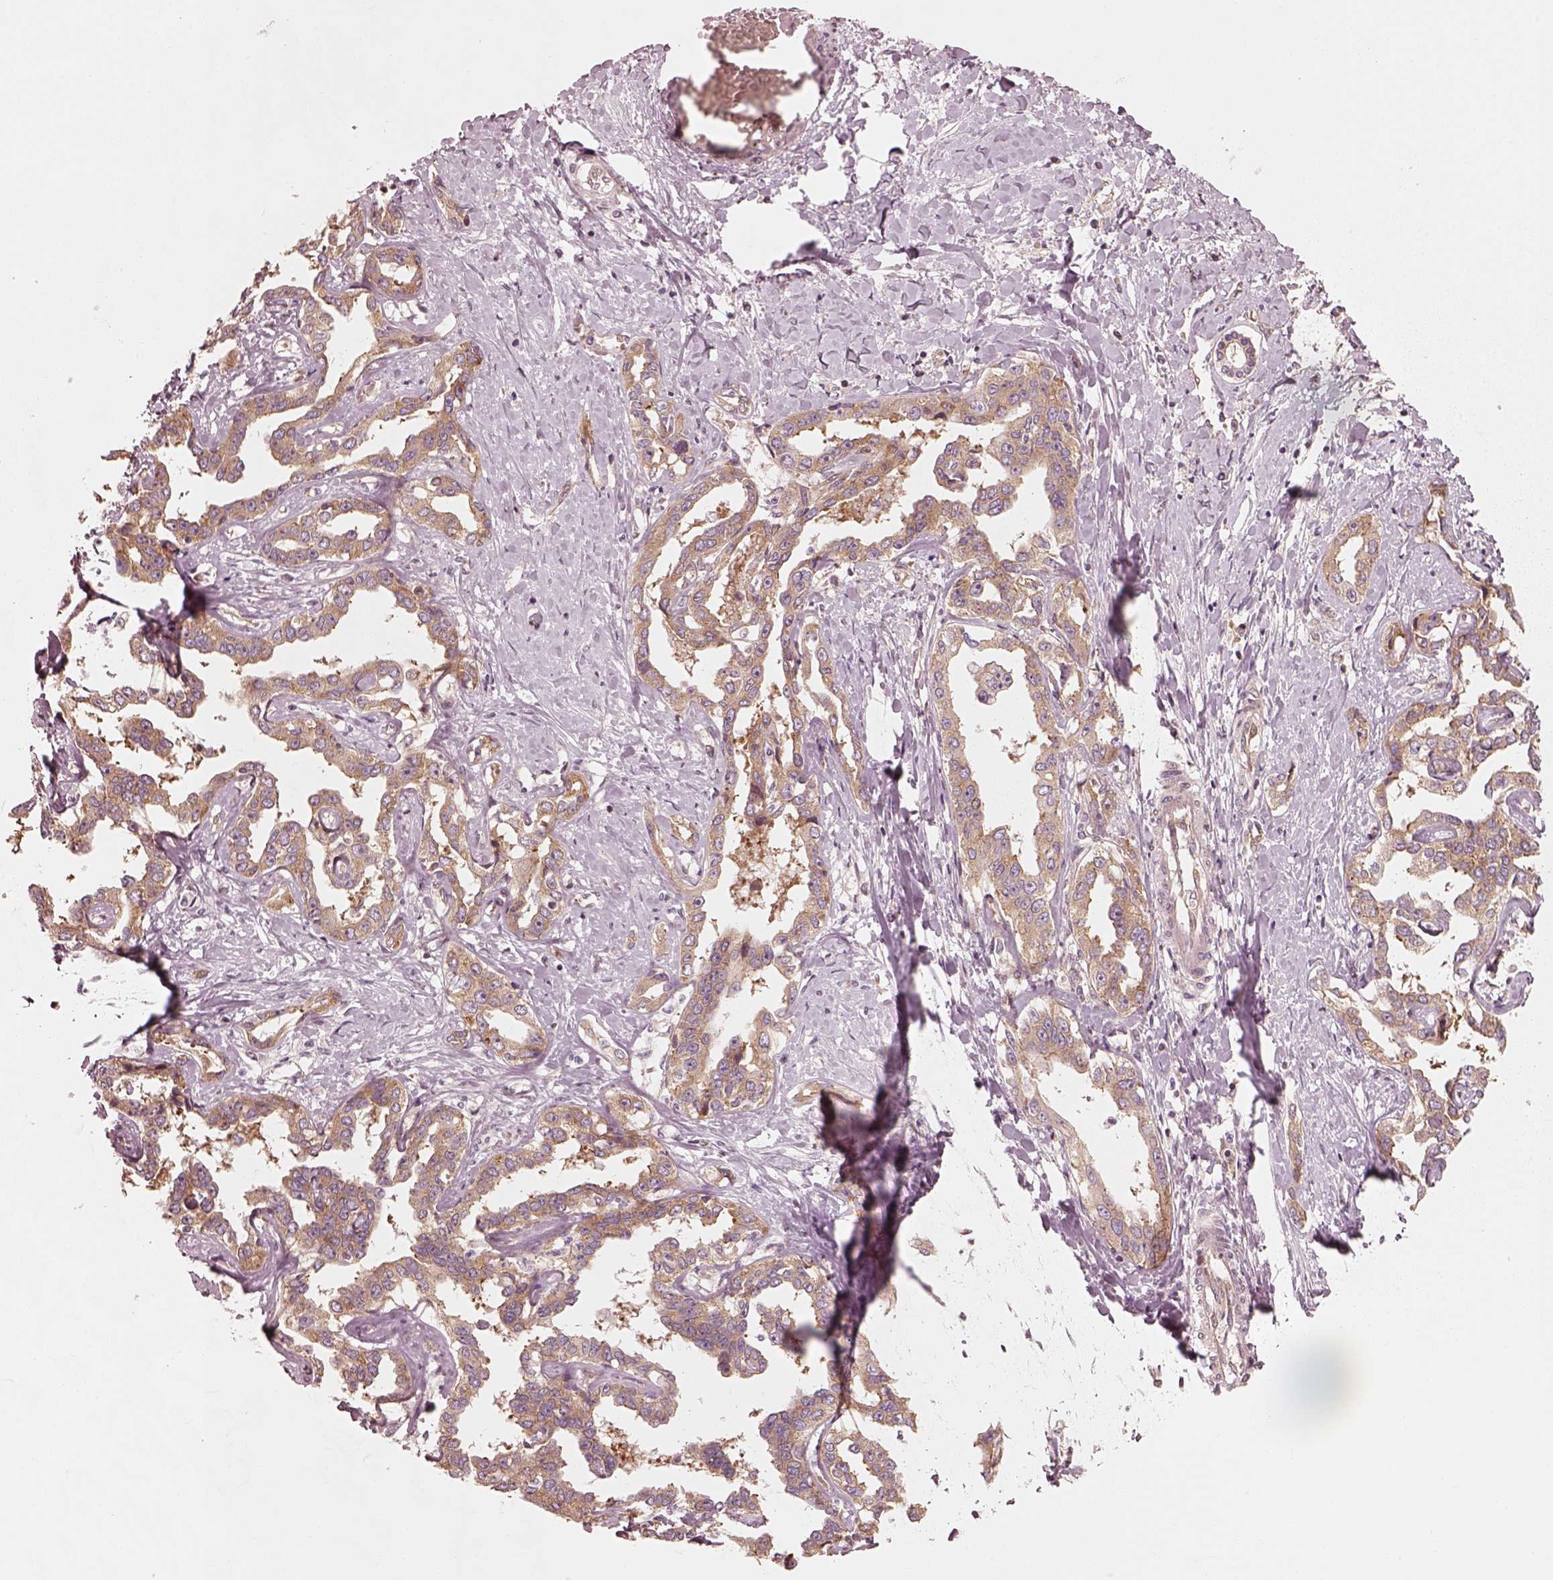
{"staining": {"intensity": "moderate", "quantity": ">75%", "location": "cytoplasmic/membranous"}, "tissue": "liver cancer", "cell_type": "Tumor cells", "image_type": "cancer", "snomed": [{"axis": "morphology", "description": "Cholangiocarcinoma"}, {"axis": "topography", "description": "Liver"}], "caption": "High-magnification brightfield microscopy of liver cholangiocarcinoma stained with DAB (3,3'-diaminobenzidine) (brown) and counterstained with hematoxylin (blue). tumor cells exhibit moderate cytoplasmic/membranous expression is appreciated in about>75% of cells.", "gene": "CNOT2", "patient": {"sex": "male", "age": 59}}